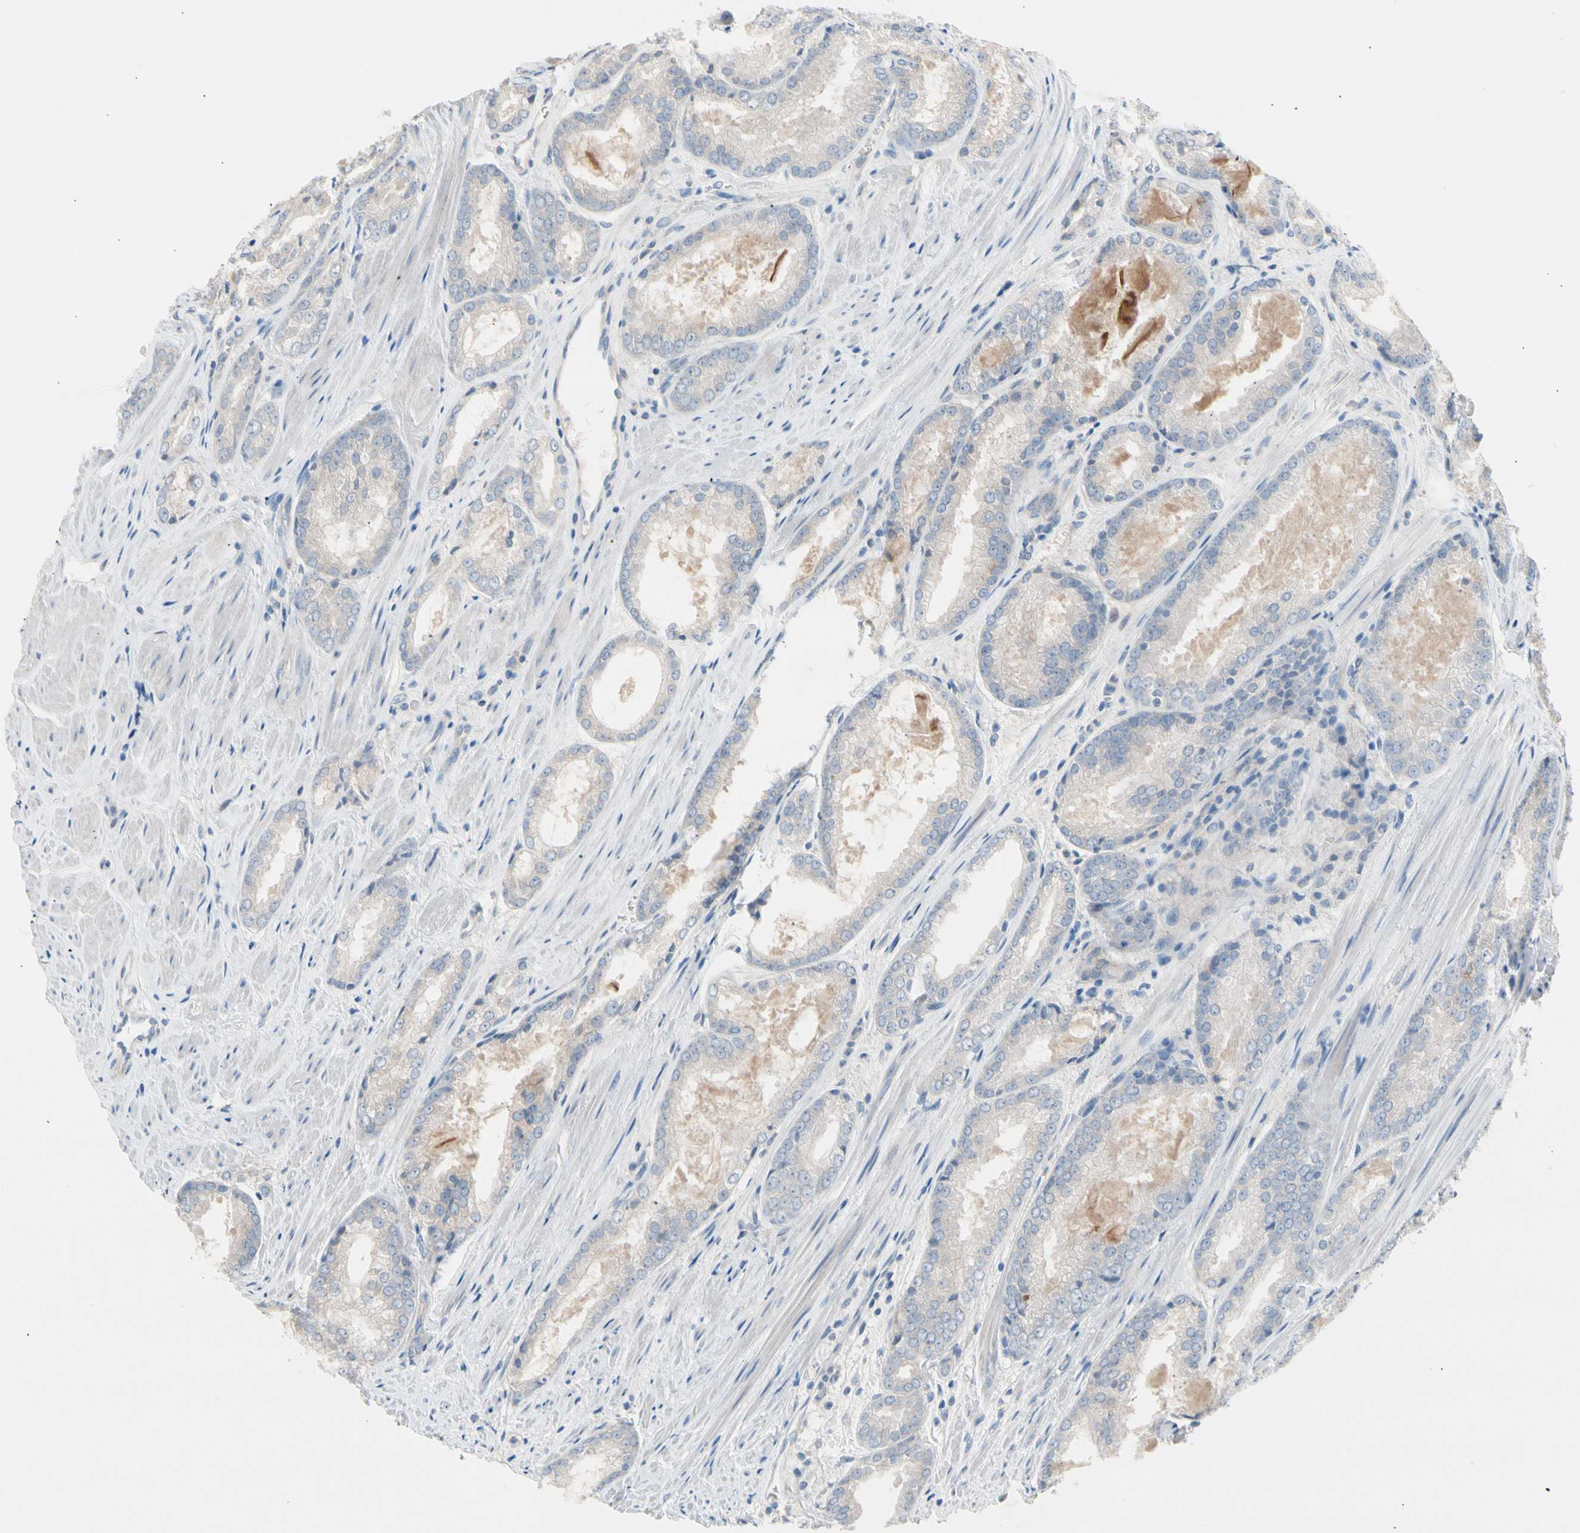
{"staining": {"intensity": "weak", "quantity": "25%-75%", "location": "cytoplasmic/membranous"}, "tissue": "prostate cancer", "cell_type": "Tumor cells", "image_type": "cancer", "snomed": [{"axis": "morphology", "description": "Adenocarcinoma, Low grade"}, {"axis": "topography", "description": "Prostate"}], "caption": "Human prostate cancer stained with a protein marker shows weak staining in tumor cells.", "gene": "CASQ1", "patient": {"sex": "male", "age": 64}}